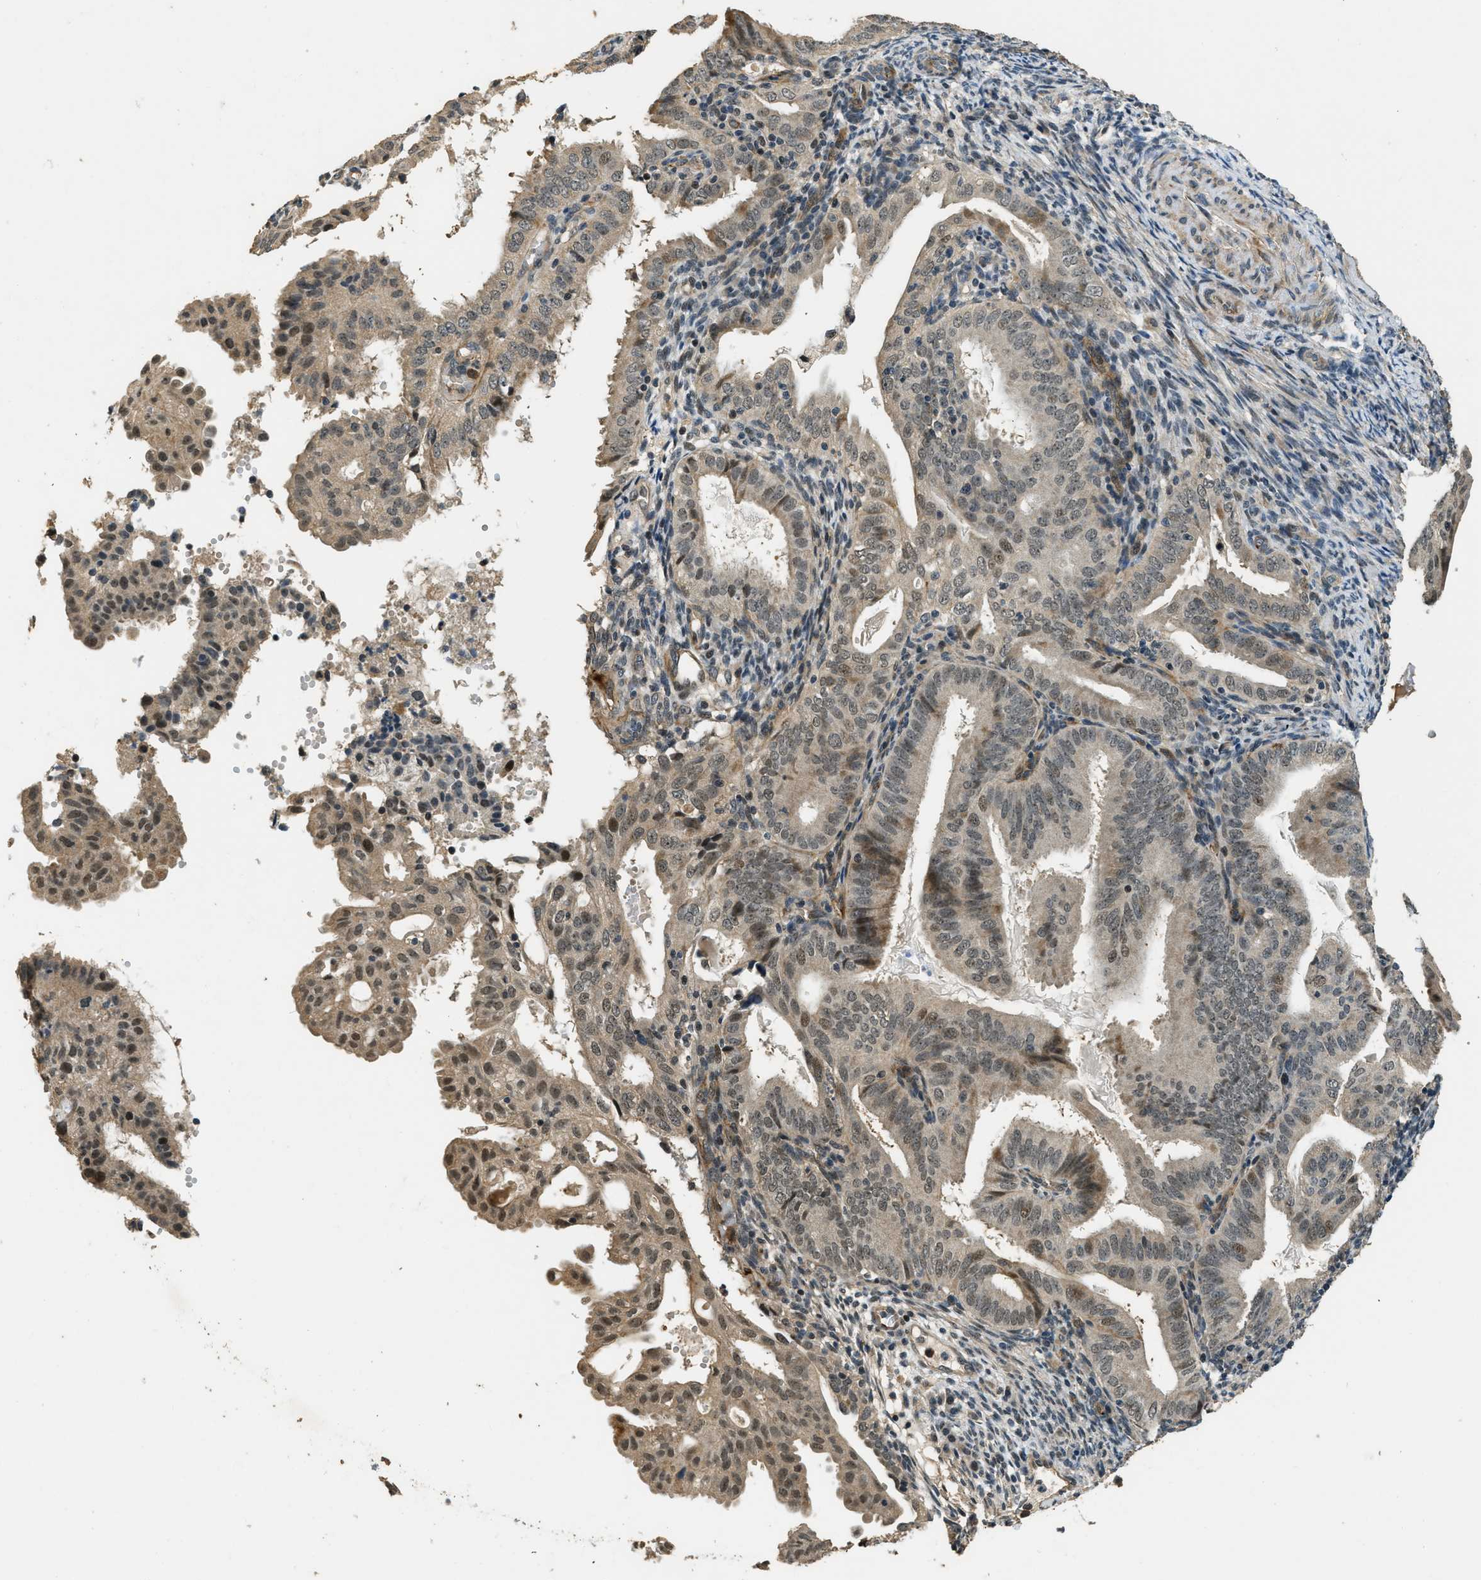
{"staining": {"intensity": "weak", "quantity": ">75%", "location": "cytoplasmic/membranous,nuclear"}, "tissue": "endometrial cancer", "cell_type": "Tumor cells", "image_type": "cancer", "snomed": [{"axis": "morphology", "description": "Adenocarcinoma, NOS"}, {"axis": "topography", "description": "Endometrium"}], "caption": "Immunohistochemical staining of adenocarcinoma (endometrial) shows weak cytoplasmic/membranous and nuclear protein positivity in approximately >75% of tumor cells. The staining was performed using DAB (3,3'-diaminobenzidine), with brown indicating positive protein expression. Nuclei are stained blue with hematoxylin.", "gene": "MED21", "patient": {"sex": "female", "age": 58}}